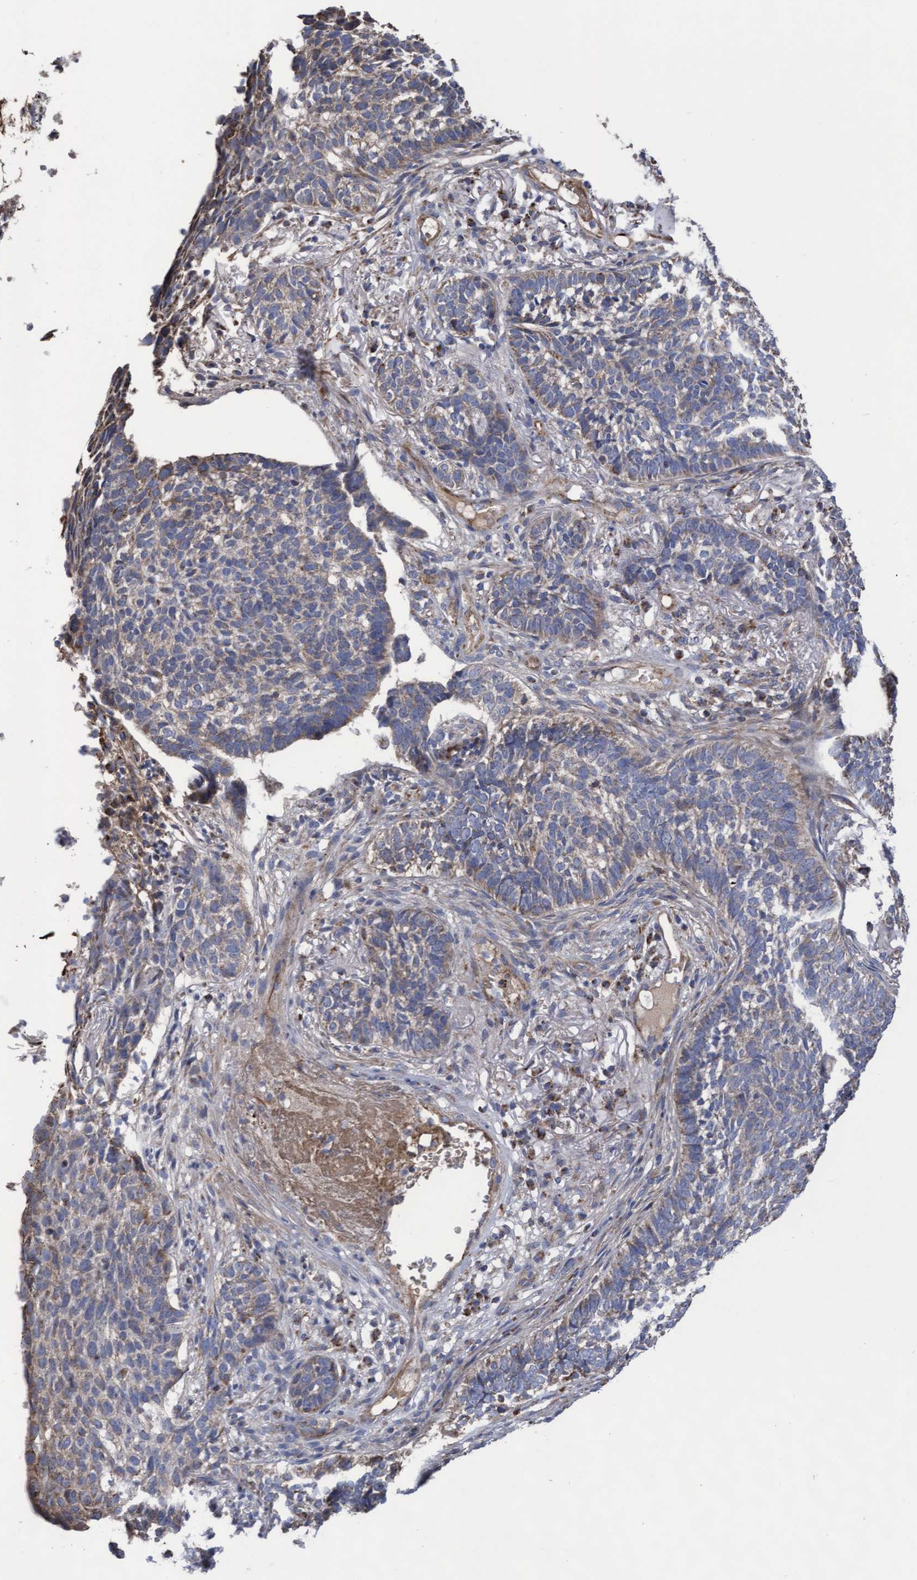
{"staining": {"intensity": "weak", "quantity": "<25%", "location": "cytoplasmic/membranous"}, "tissue": "skin cancer", "cell_type": "Tumor cells", "image_type": "cancer", "snomed": [{"axis": "morphology", "description": "Basal cell carcinoma"}, {"axis": "topography", "description": "Skin"}], "caption": "This image is of skin cancer stained with IHC to label a protein in brown with the nuclei are counter-stained blue. There is no positivity in tumor cells.", "gene": "COBL", "patient": {"sex": "male", "age": 85}}